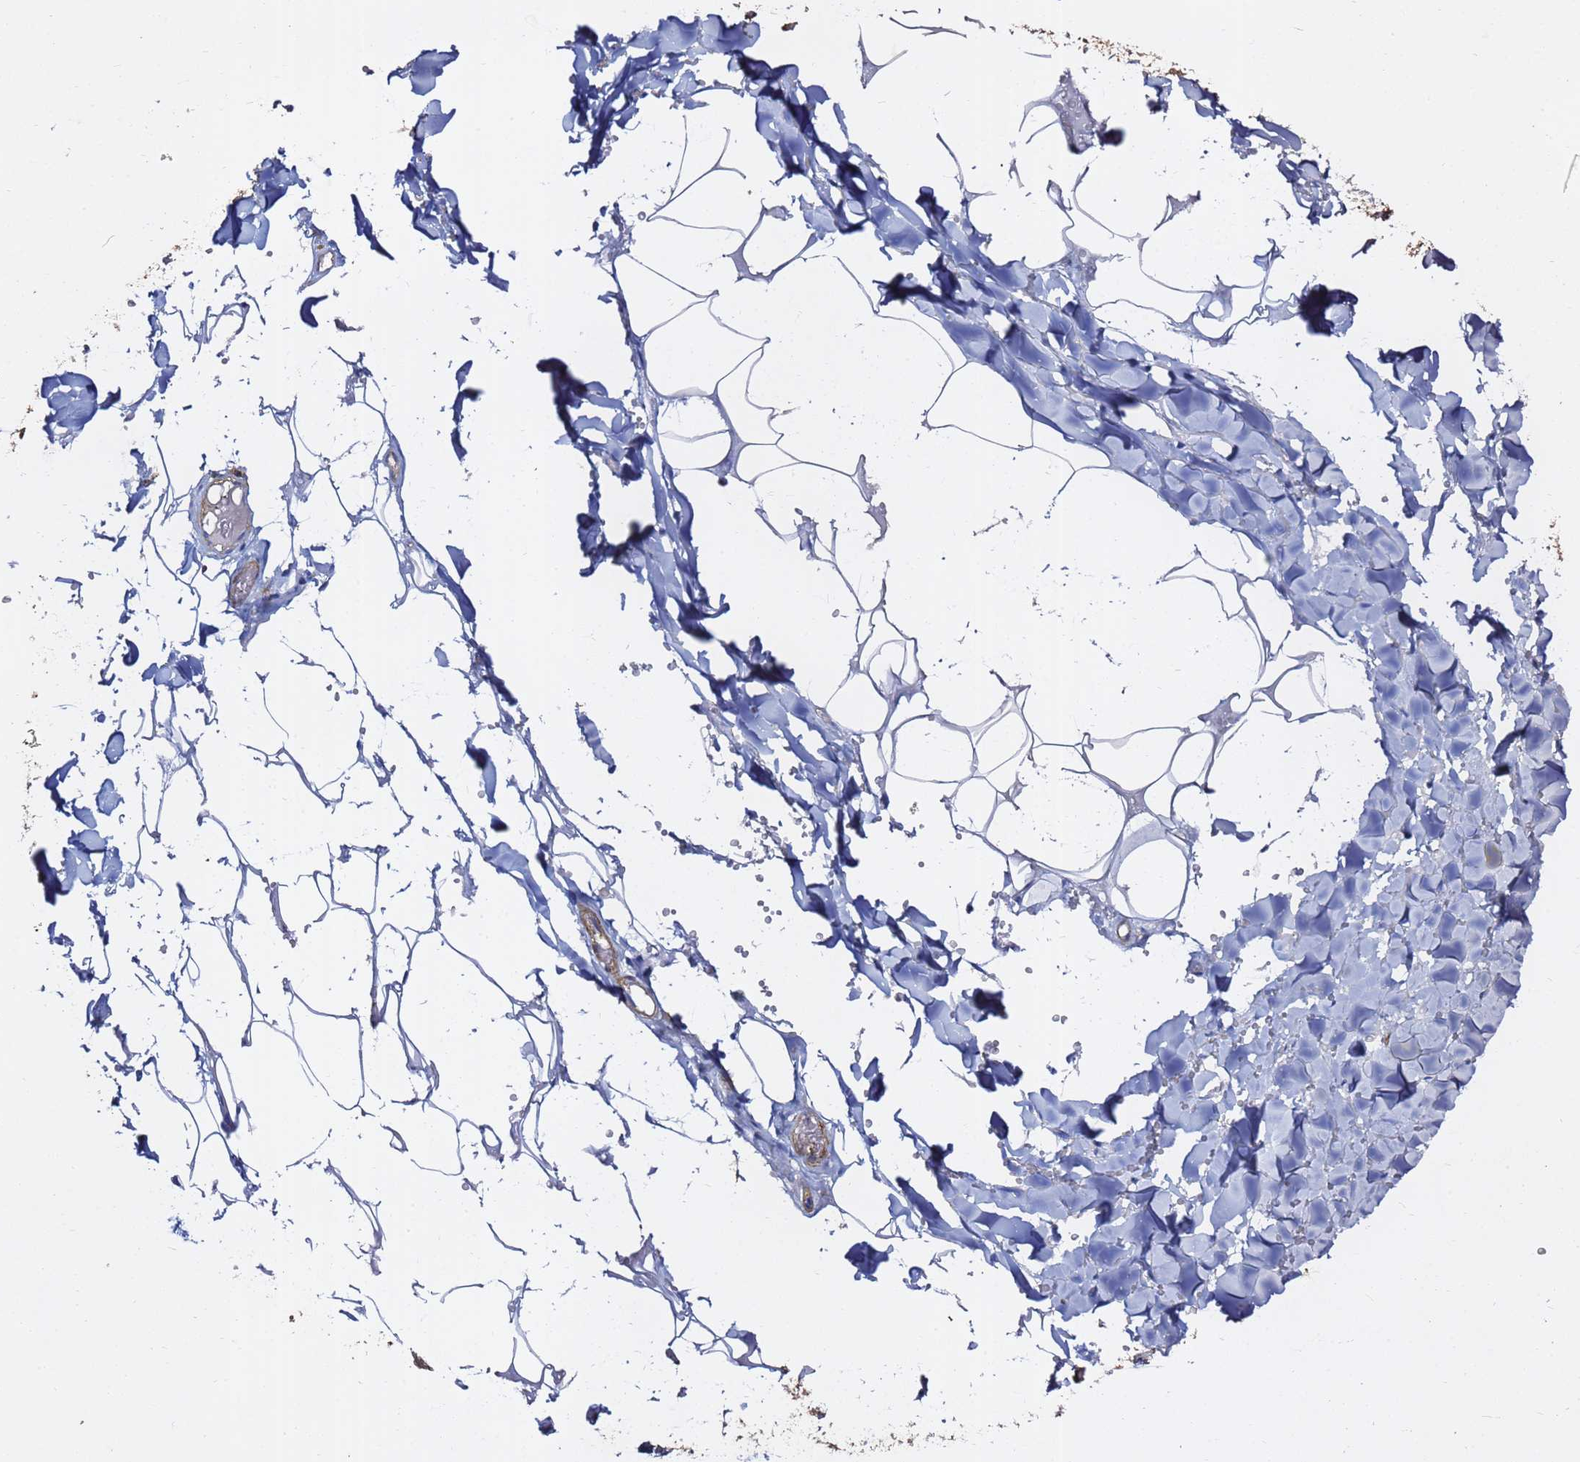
{"staining": {"intensity": "moderate", "quantity": "<25%", "location": "cytoplasmic/membranous"}, "tissue": "adipose tissue", "cell_type": "Adipocytes", "image_type": "normal", "snomed": [{"axis": "morphology", "description": "Normal tissue, NOS"}, {"axis": "topography", "description": "Salivary gland"}, {"axis": "topography", "description": "Peripheral nerve tissue"}], "caption": "Immunohistochemistry histopathology image of unremarkable adipose tissue: human adipose tissue stained using immunohistochemistry demonstrates low levels of moderate protein expression localized specifically in the cytoplasmic/membranous of adipocytes, appearing as a cytoplasmic/membranous brown color.", "gene": "ACTA1", "patient": {"sex": "male", "age": 38}}